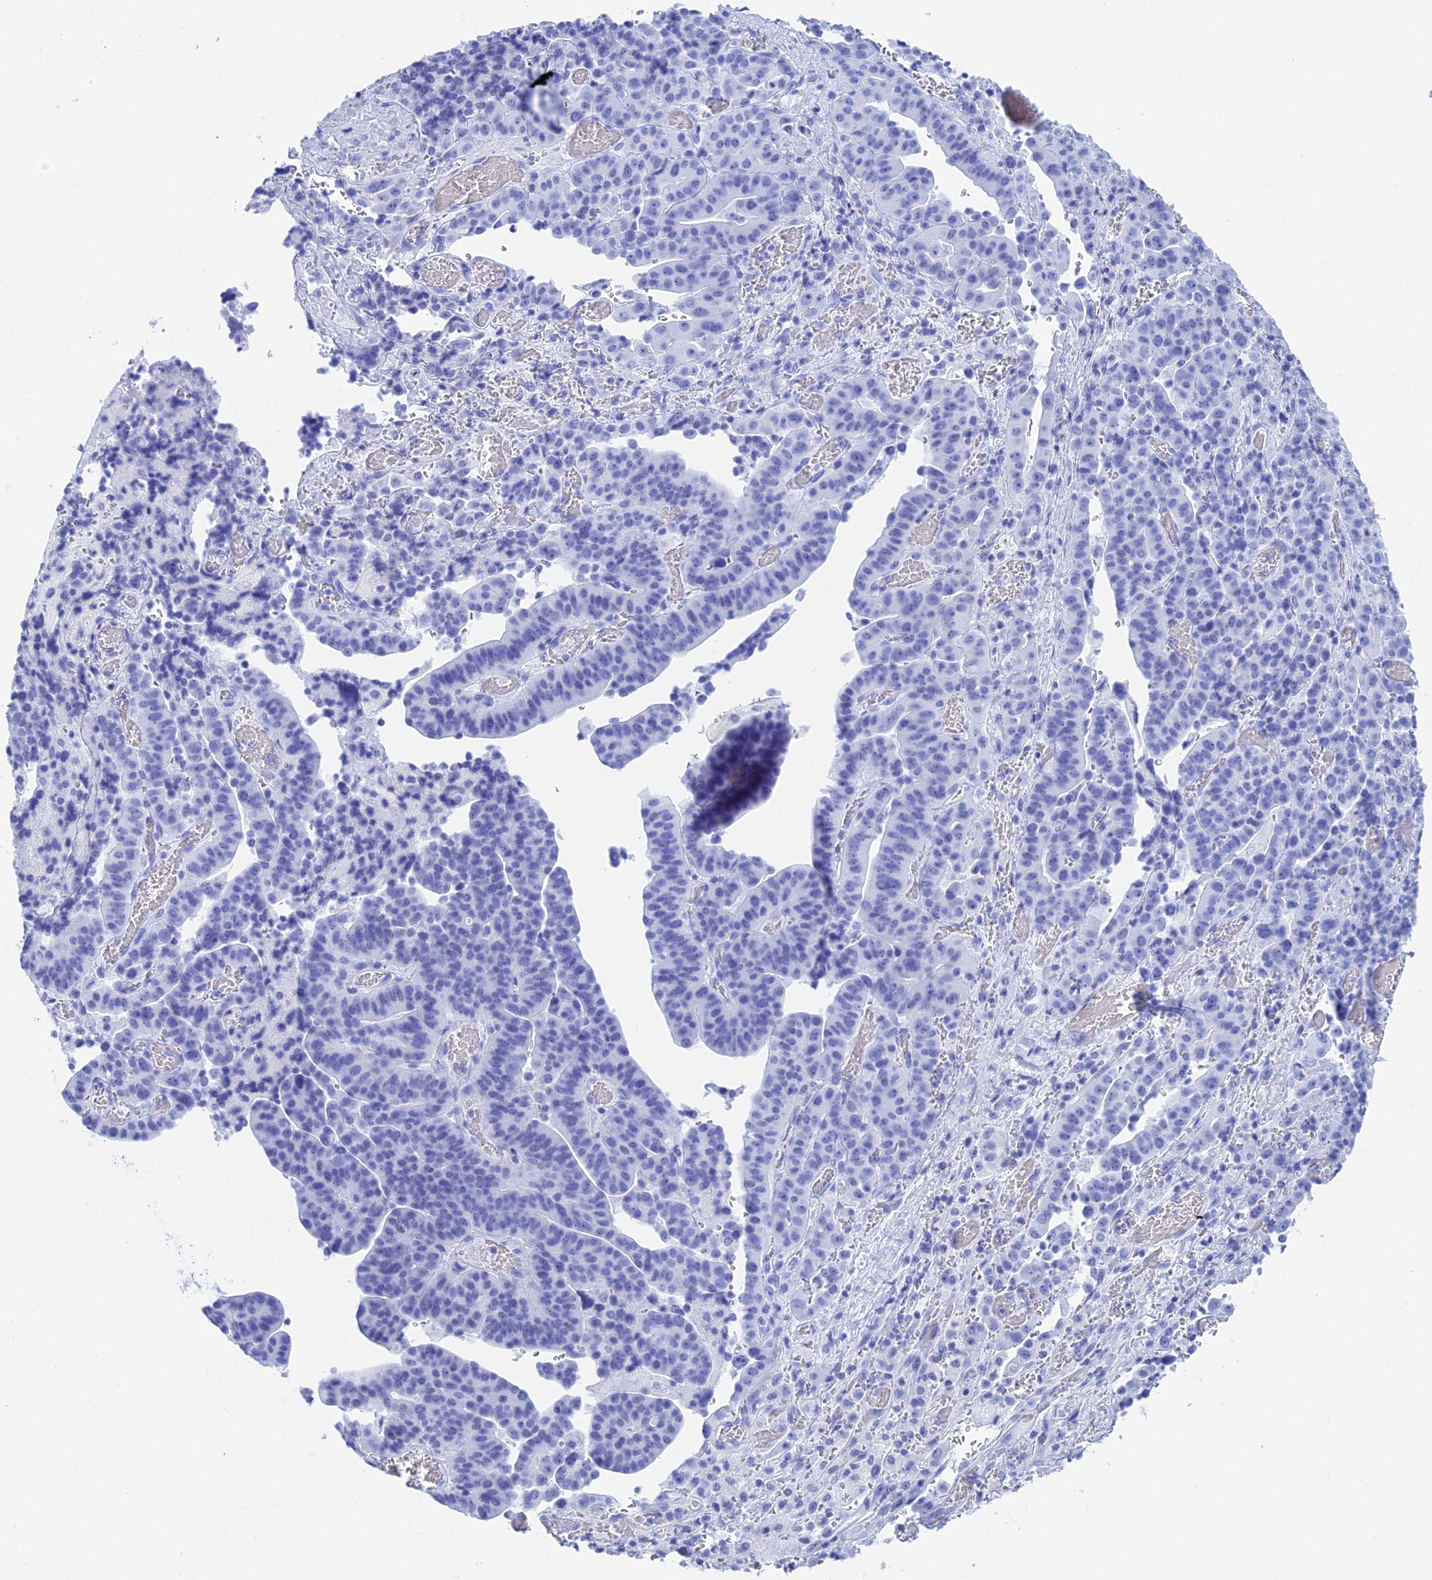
{"staining": {"intensity": "negative", "quantity": "none", "location": "none"}, "tissue": "stomach cancer", "cell_type": "Tumor cells", "image_type": "cancer", "snomed": [{"axis": "morphology", "description": "Adenocarcinoma, NOS"}, {"axis": "topography", "description": "Stomach"}], "caption": "IHC photomicrograph of neoplastic tissue: stomach cancer (adenocarcinoma) stained with DAB (3,3'-diaminobenzidine) displays no significant protein positivity in tumor cells. (DAB (3,3'-diaminobenzidine) immunohistochemistry with hematoxylin counter stain).", "gene": "TEX101", "patient": {"sex": "male", "age": 48}}